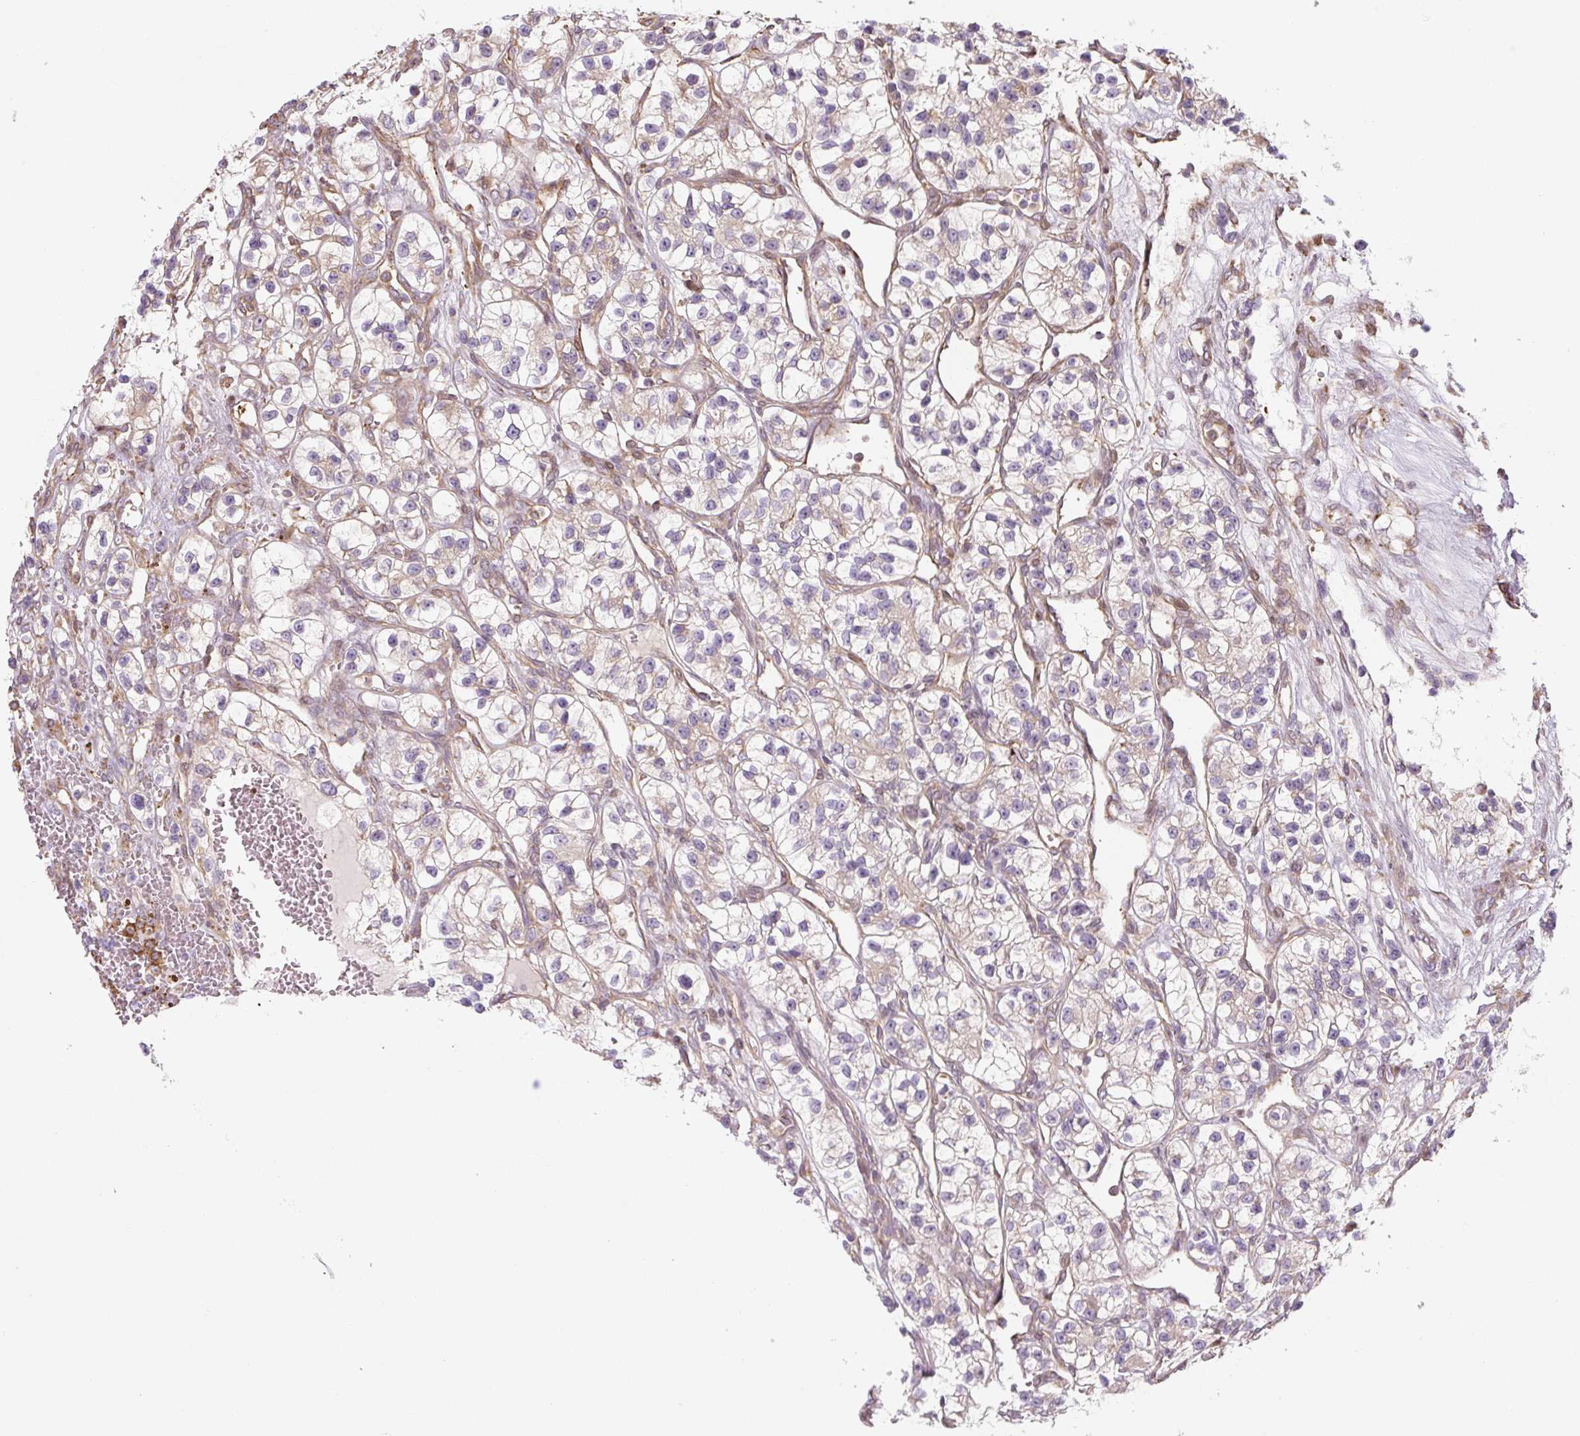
{"staining": {"intensity": "negative", "quantity": "none", "location": "none"}, "tissue": "renal cancer", "cell_type": "Tumor cells", "image_type": "cancer", "snomed": [{"axis": "morphology", "description": "Adenocarcinoma, NOS"}, {"axis": "topography", "description": "Kidney"}], "caption": "An immunohistochemistry (IHC) micrograph of renal cancer (adenocarcinoma) is shown. There is no staining in tumor cells of renal cancer (adenocarcinoma).", "gene": "RASA1", "patient": {"sex": "female", "age": 57}}